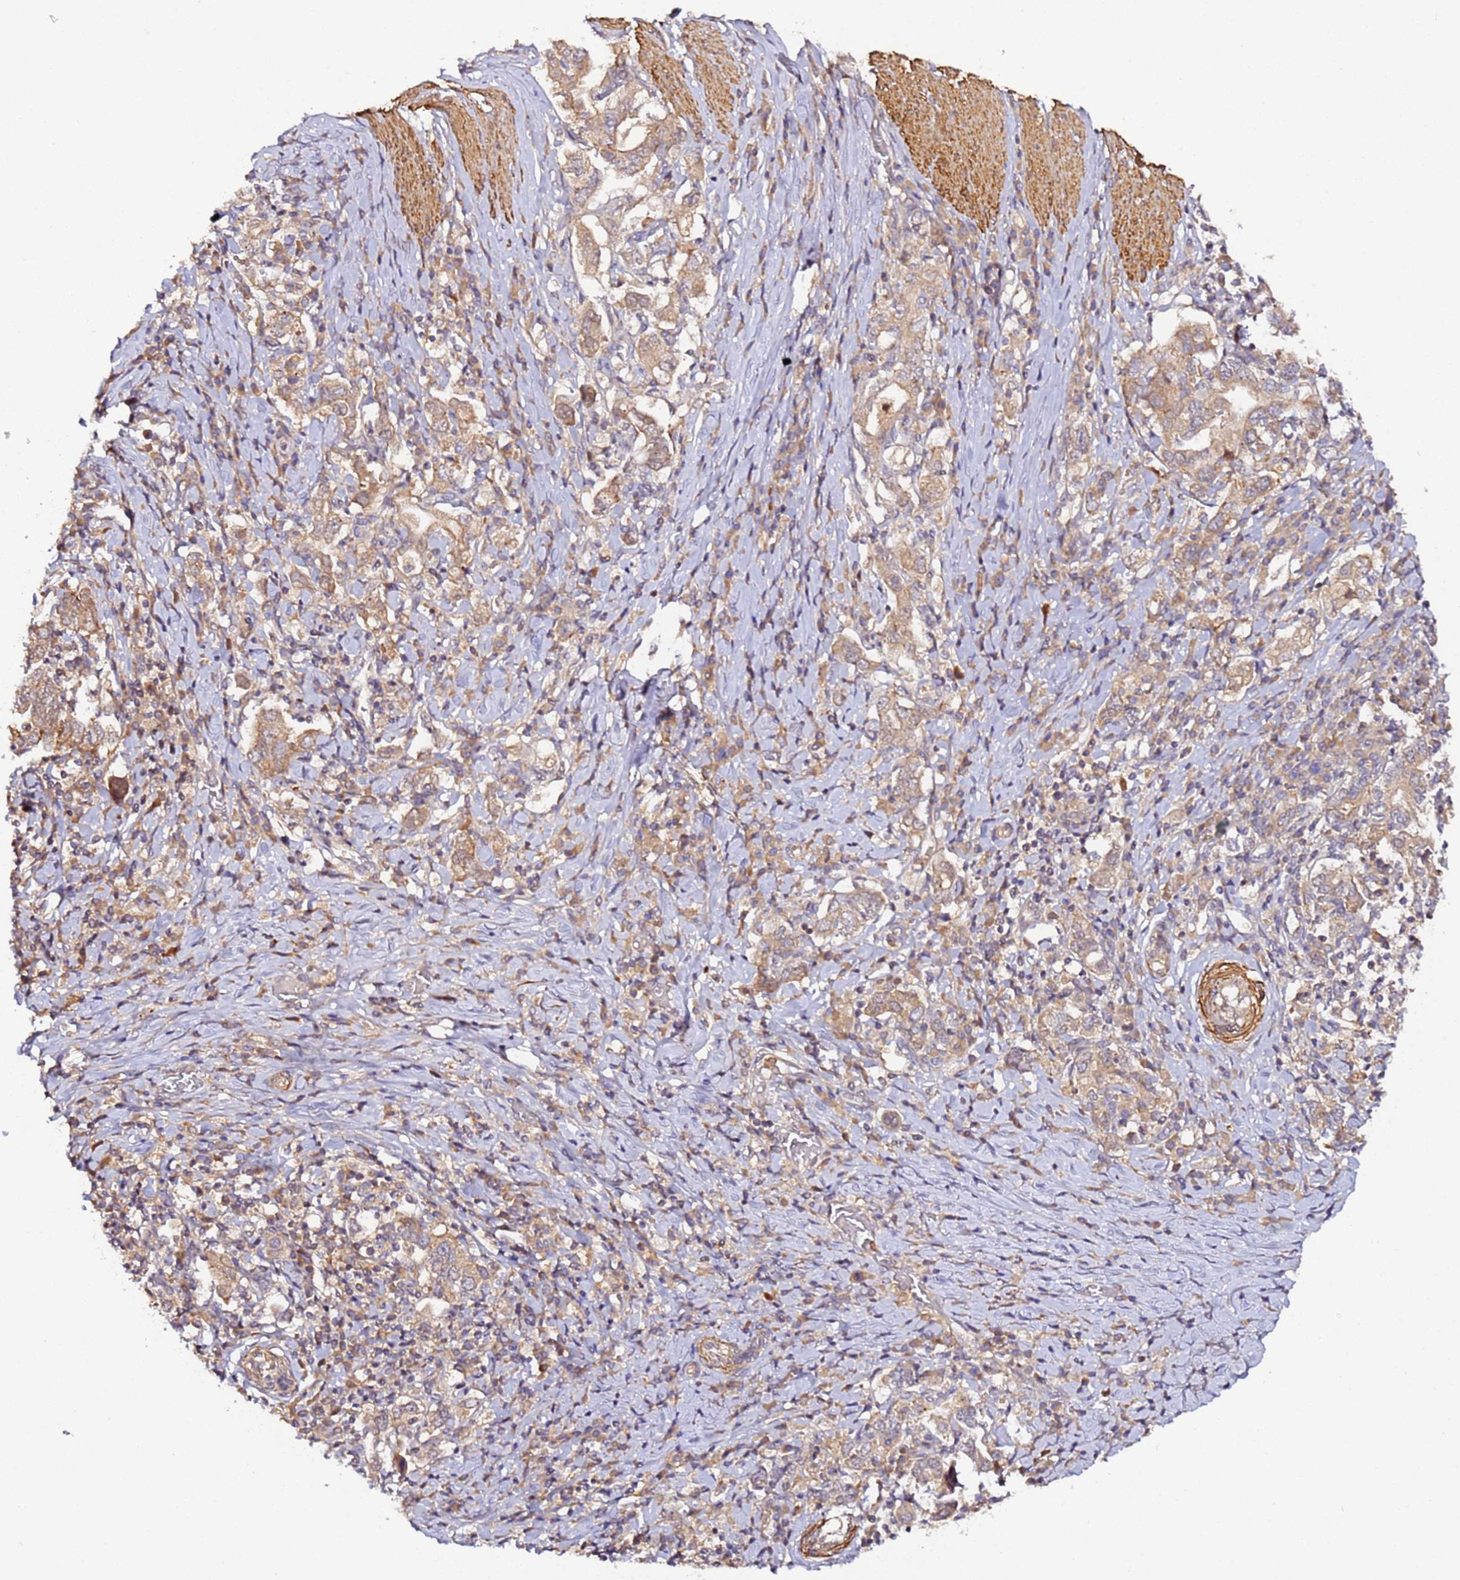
{"staining": {"intensity": "moderate", "quantity": ">75%", "location": "cytoplasmic/membranous"}, "tissue": "stomach cancer", "cell_type": "Tumor cells", "image_type": "cancer", "snomed": [{"axis": "morphology", "description": "Adenocarcinoma, NOS"}, {"axis": "topography", "description": "Stomach, upper"}, {"axis": "topography", "description": "Stomach"}], "caption": "A medium amount of moderate cytoplasmic/membranous positivity is seen in approximately >75% of tumor cells in stomach cancer tissue. (IHC, brightfield microscopy, high magnification).", "gene": "TRIM26", "patient": {"sex": "male", "age": 62}}